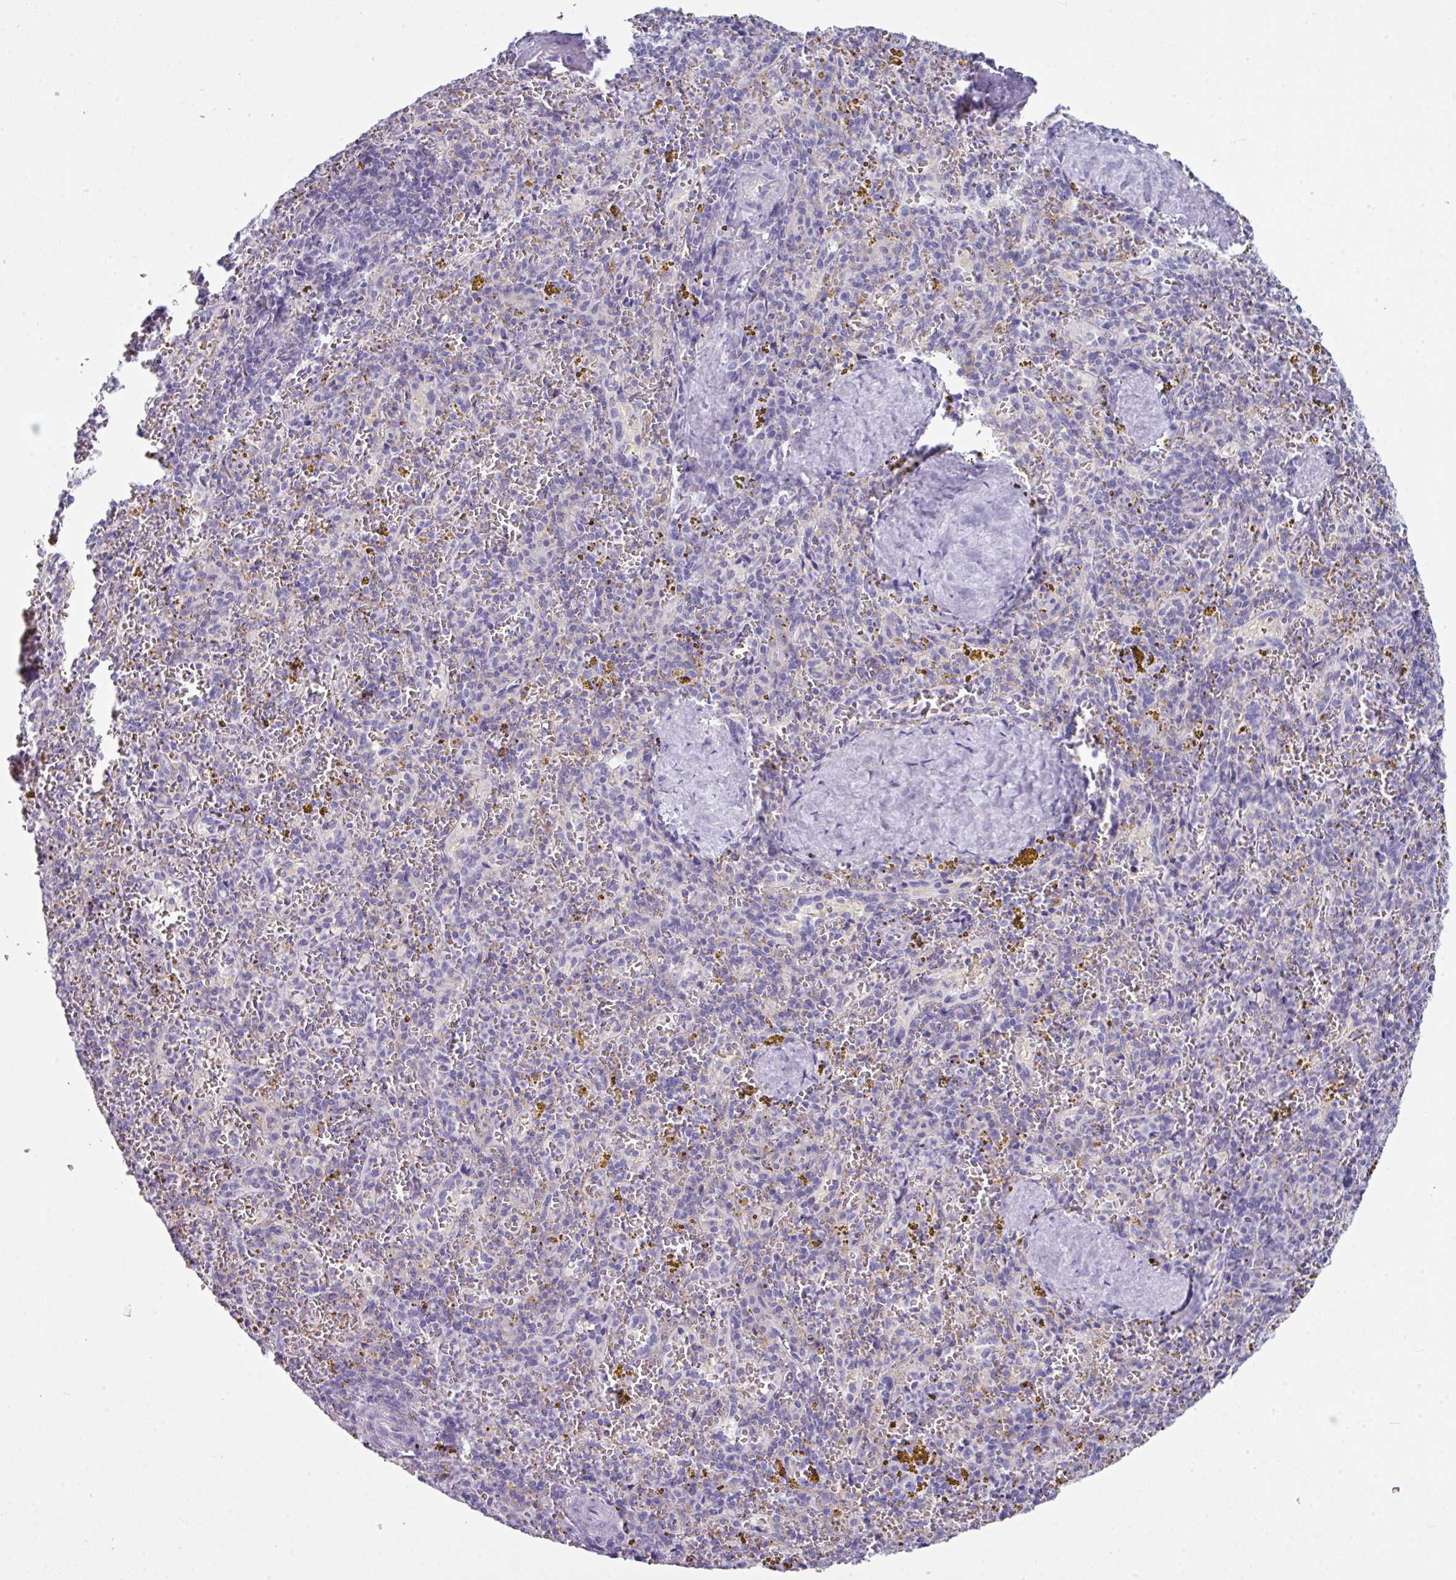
{"staining": {"intensity": "negative", "quantity": "none", "location": "none"}, "tissue": "spleen", "cell_type": "Cells in red pulp", "image_type": "normal", "snomed": [{"axis": "morphology", "description": "Normal tissue, NOS"}, {"axis": "topography", "description": "Spleen"}], "caption": "This is an IHC micrograph of unremarkable human spleen. There is no expression in cells in red pulp.", "gene": "ABCC5", "patient": {"sex": "male", "age": 57}}